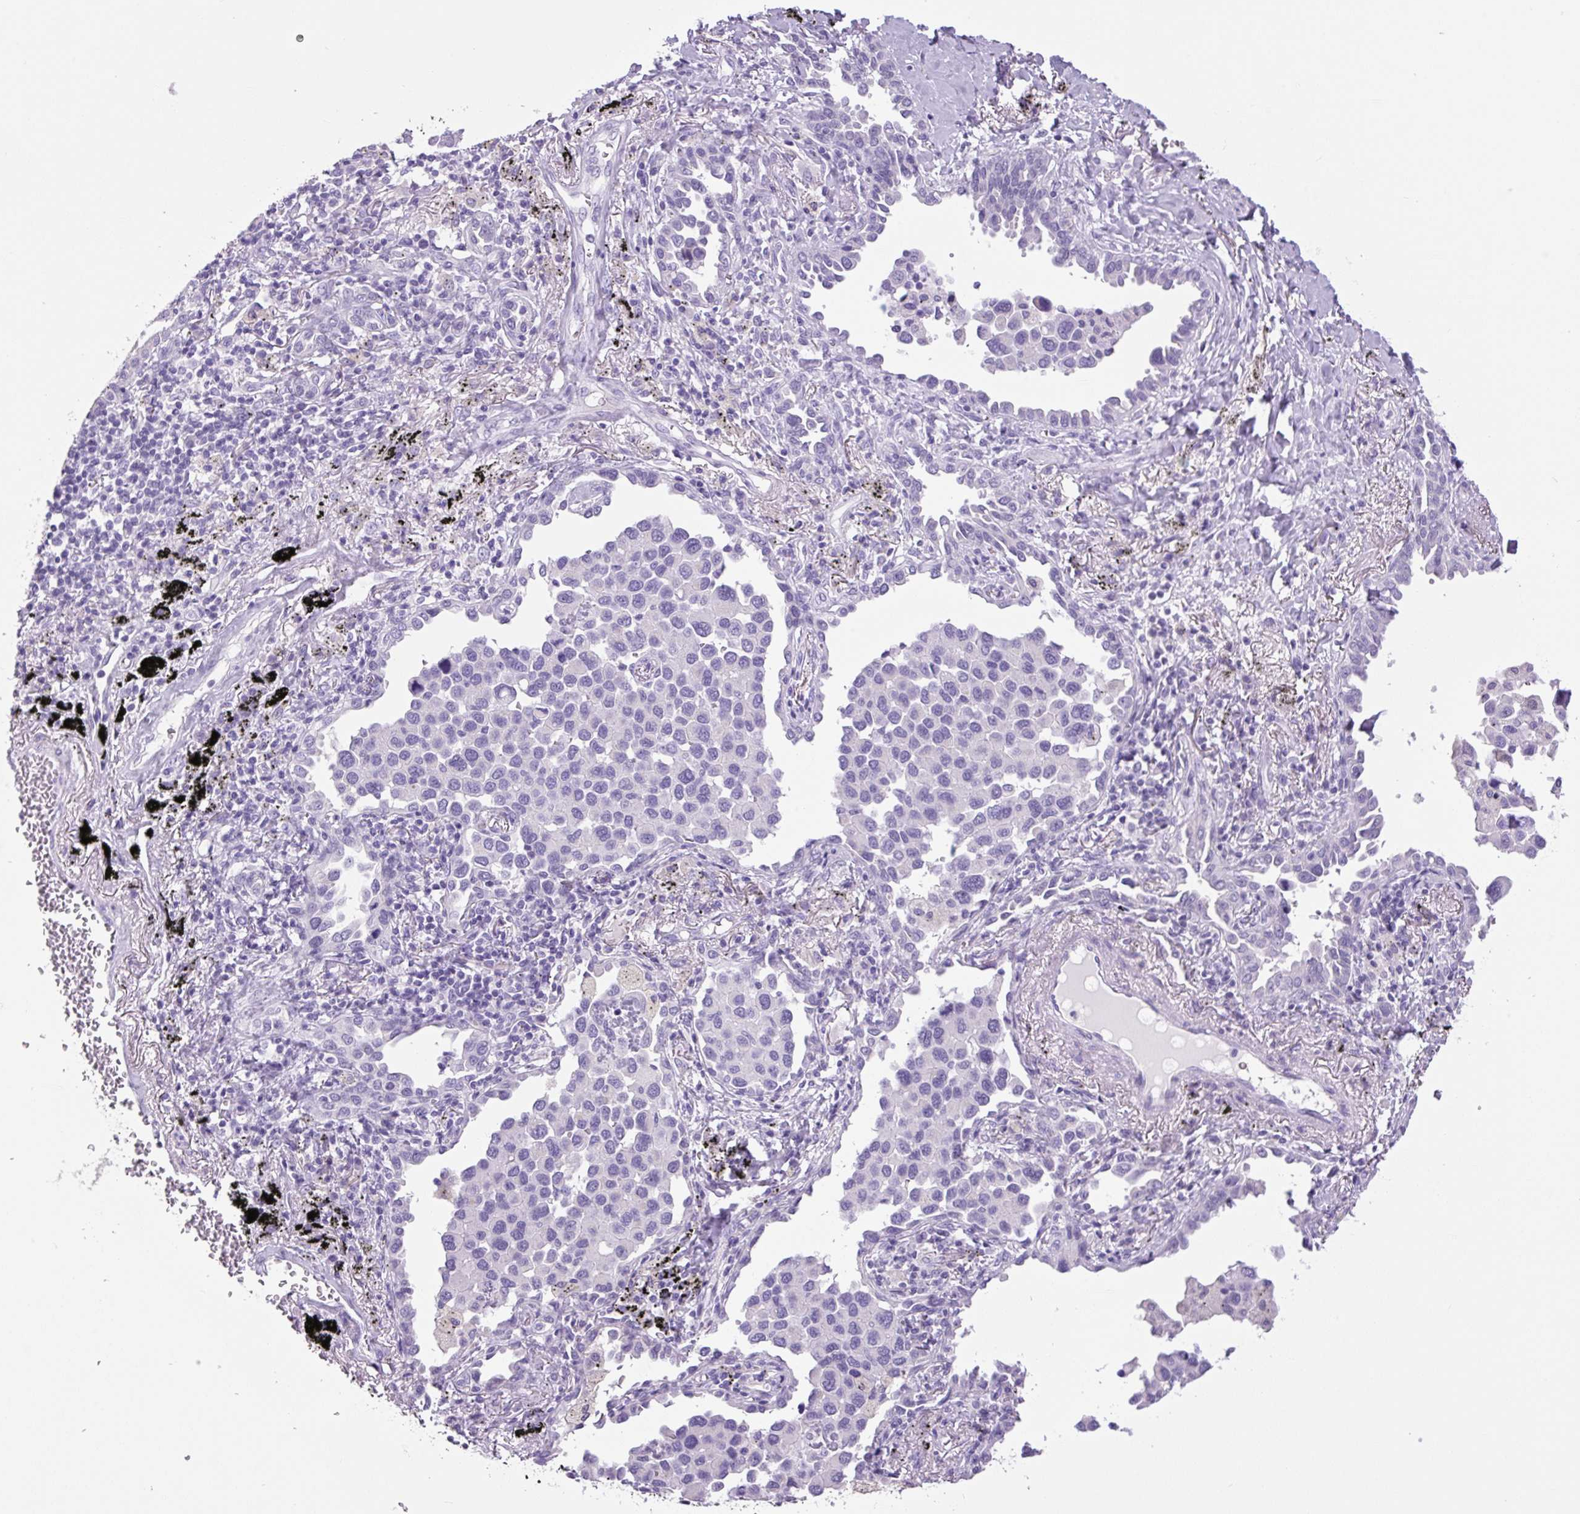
{"staining": {"intensity": "negative", "quantity": "none", "location": "none"}, "tissue": "lung cancer", "cell_type": "Tumor cells", "image_type": "cancer", "snomed": [{"axis": "morphology", "description": "Adenocarcinoma, NOS"}, {"axis": "topography", "description": "Lung"}], "caption": "There is no significant expression in tumor cells of lung cancer (adenocarcinoma). Brightfield microscopy of IHC stained with DAB (brown) and hematoxylin (blue), captured at high magnification.", "gene": "CHGA", "patient": {"sex": "male", "age": 67}}